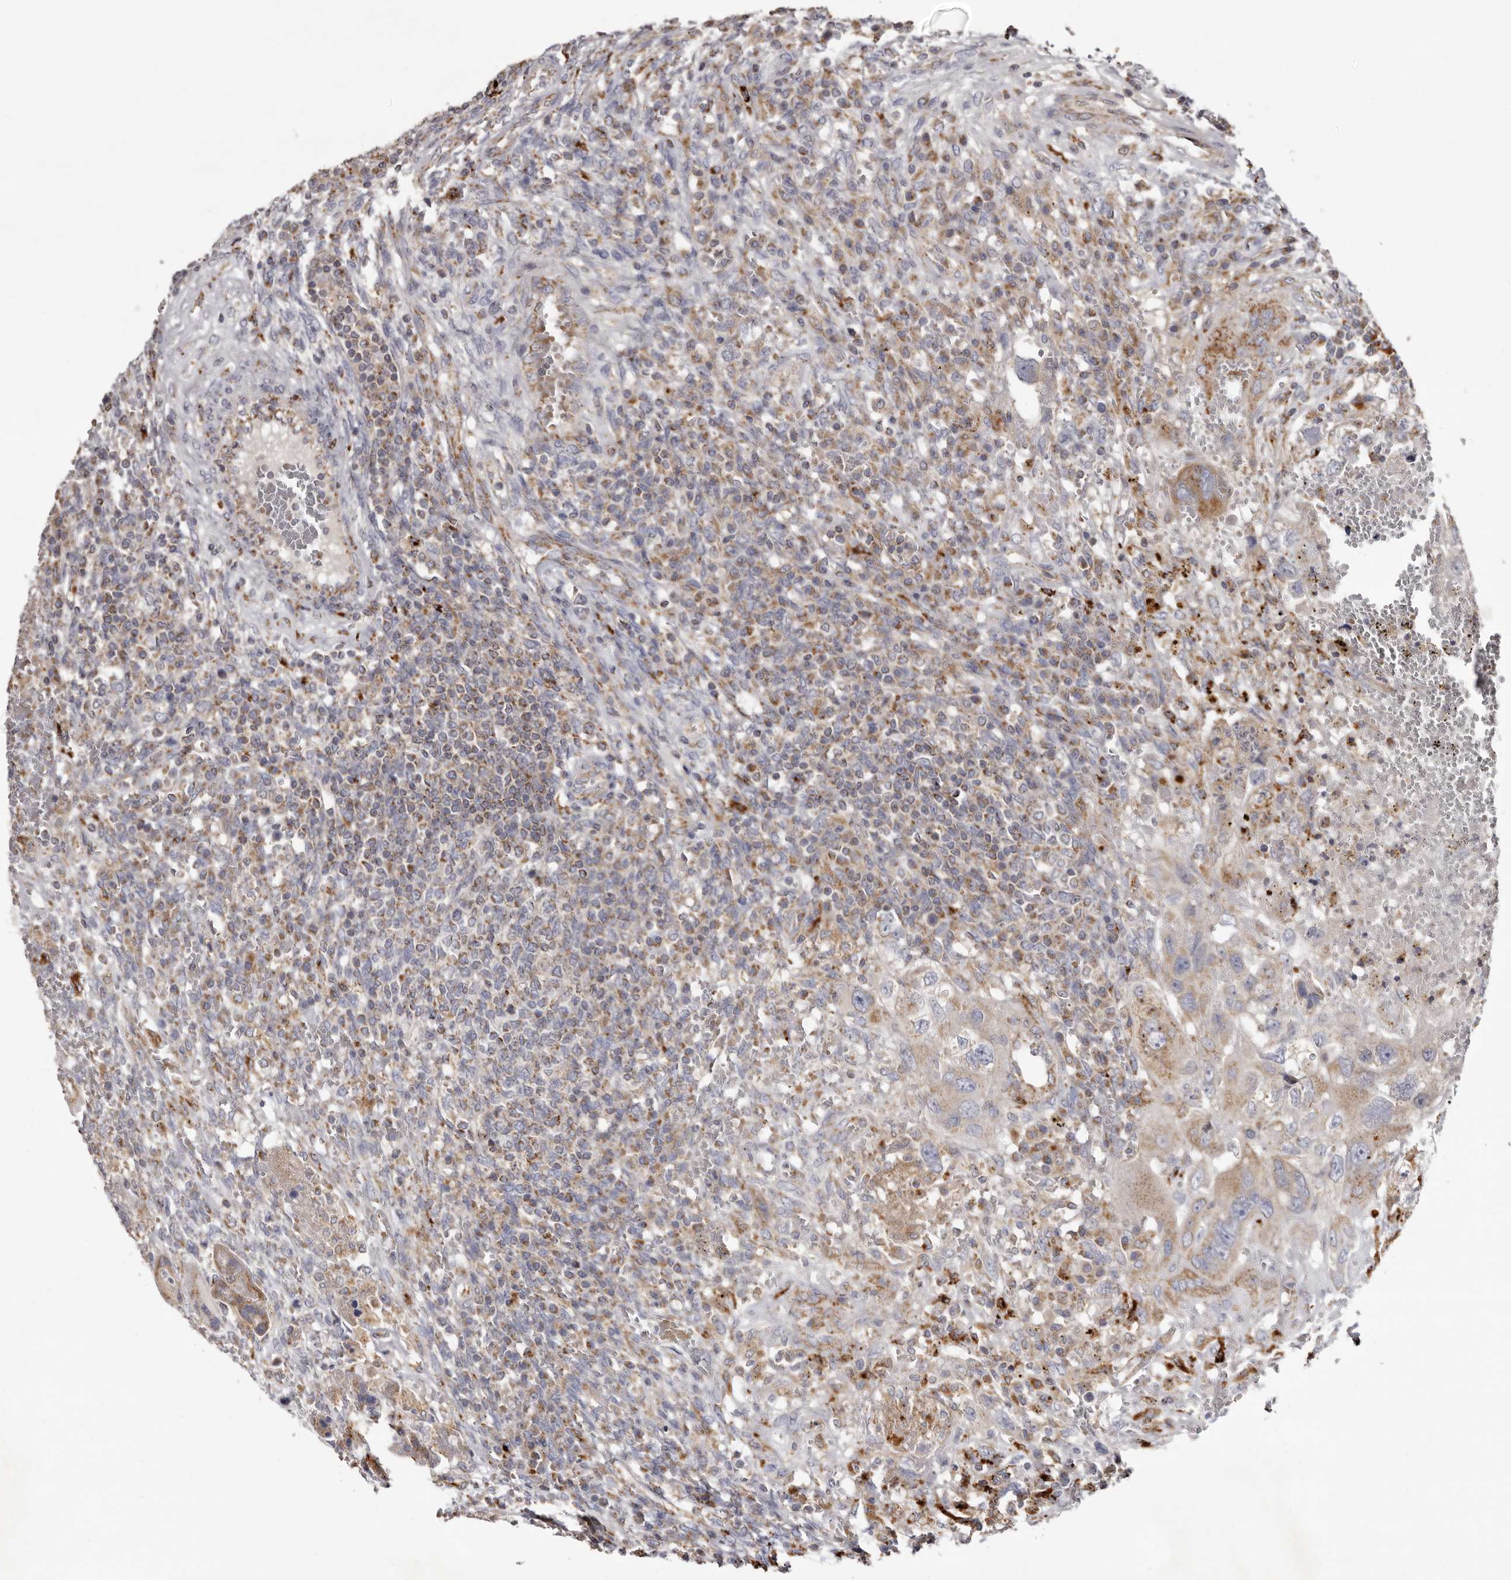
{"staining": {"intensity": "moderate", "quantity": ">75%", "location": "cytoplasmic/membranous"}, "tissue": "testis cancer", "cell_type": "Tumor cells", "image_type": "cancer", "snomed": [{"axis": "morphology", "description": "Carcinoma, Embryonal, NOS"}, {"axis": "topography", "description": "Testis"}], "caption": "Testis cancer (embryonal carcinoma) stained with a brown dye exhibits moderate cytoplasmic/membranous positive positivity in approximately >75% of tumor cells.", "gene": "MECR", "patient": {"sex": "male", "age": 26}}